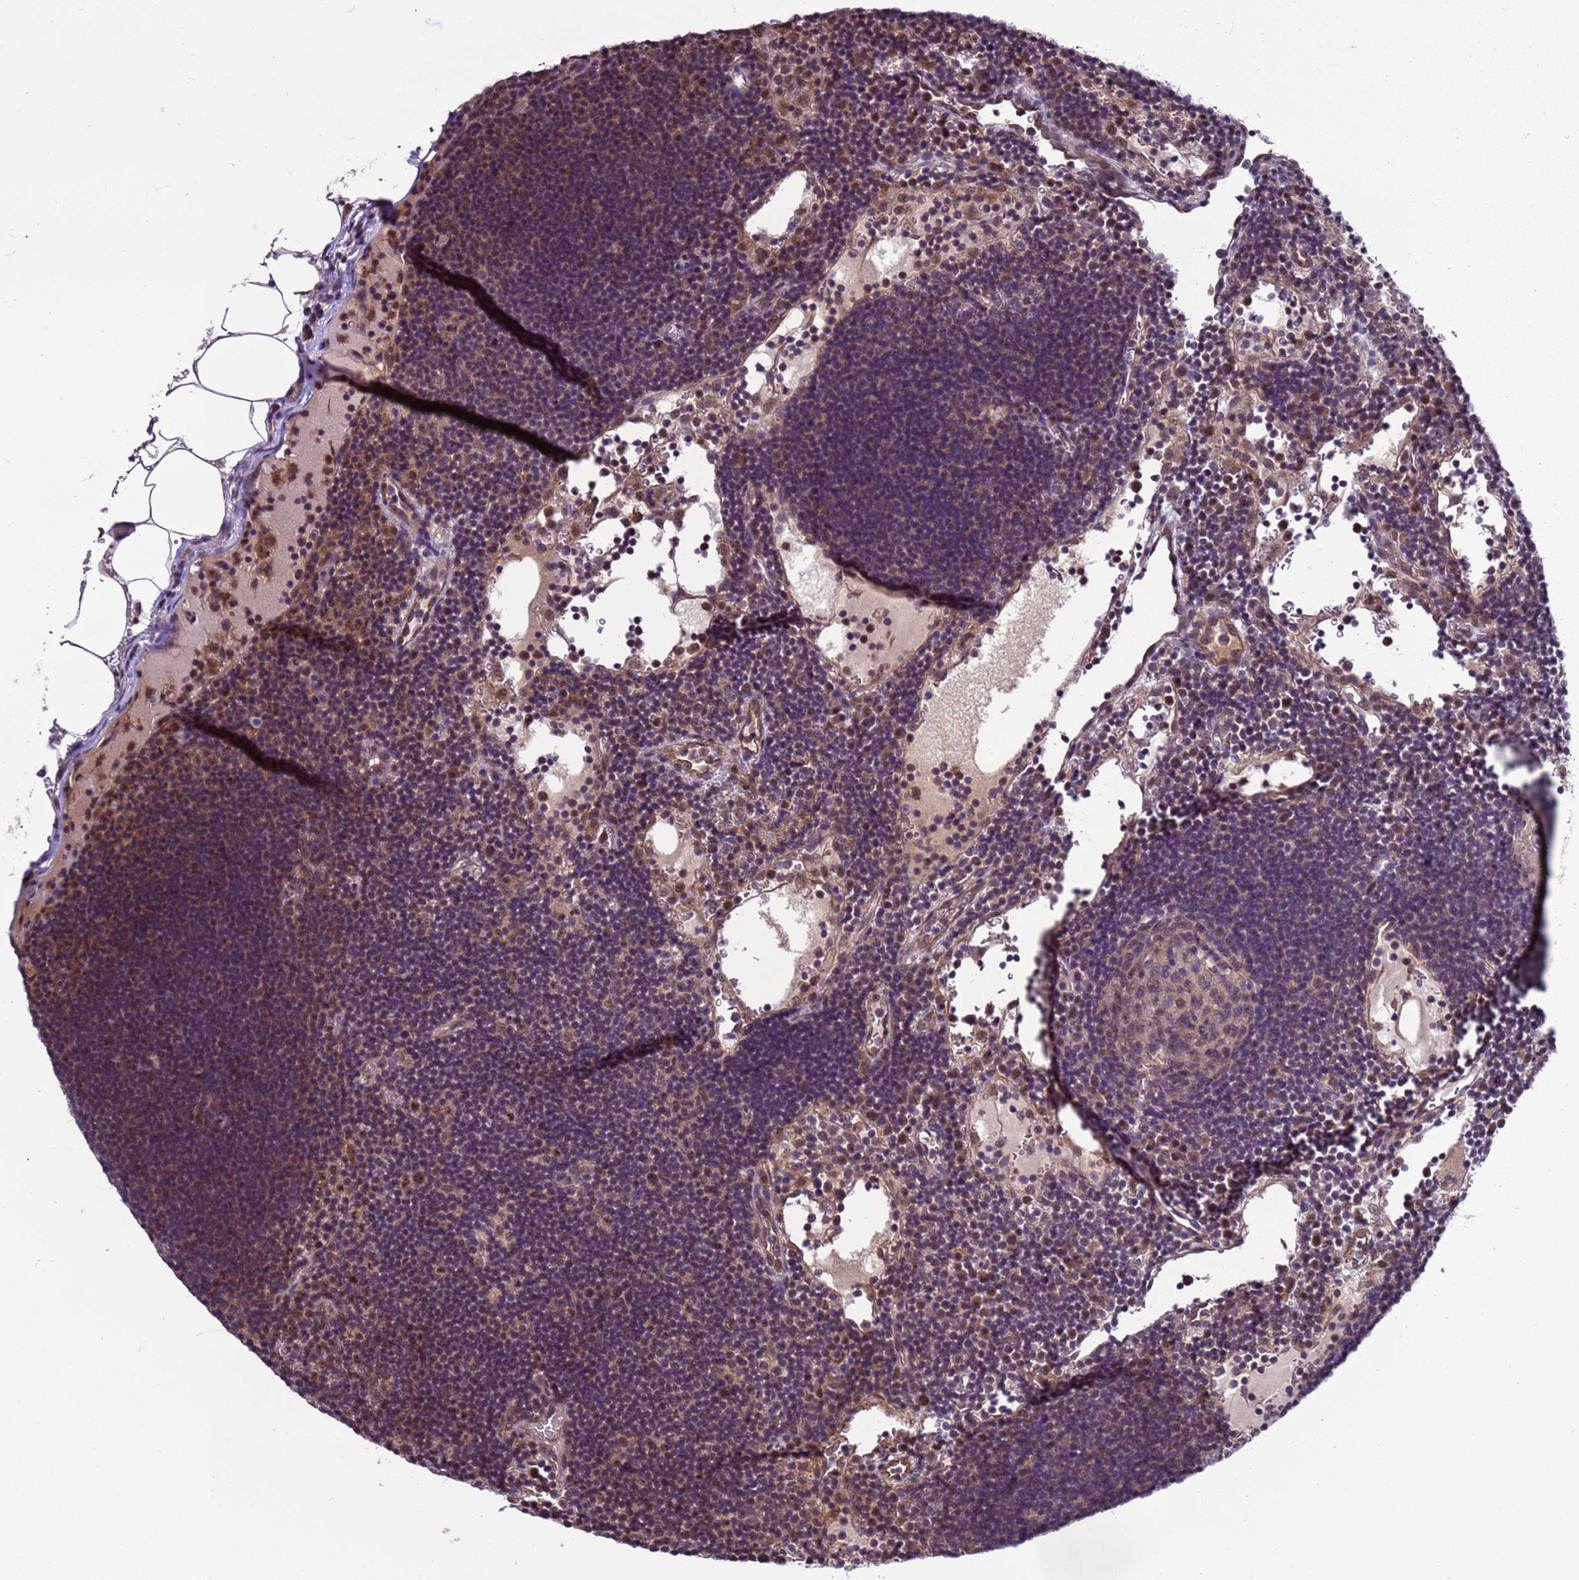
{"staining": {"intensity": "moderate", "quantity": "25%-75%", "location": "cytoplasmic/membranous,nuclear"}, "tissue": "lymph node", "cell_type": "Germinal center cells", "image_type": "normal", "snomed": [{"axis": "morphology", "description": "Normal tissue, NOS"}, {"axis": "topography", "description": "Lymph node"}], "caption": "Immunohistochemical staining of unremarkable lymph node exhibits moderate cytoplasmic/membranous,nuclear protein positivity in approximately 25%-75% of germinal center cells.", "gene": "GEN1", "patient": {"sex": "male", "age": 53}}